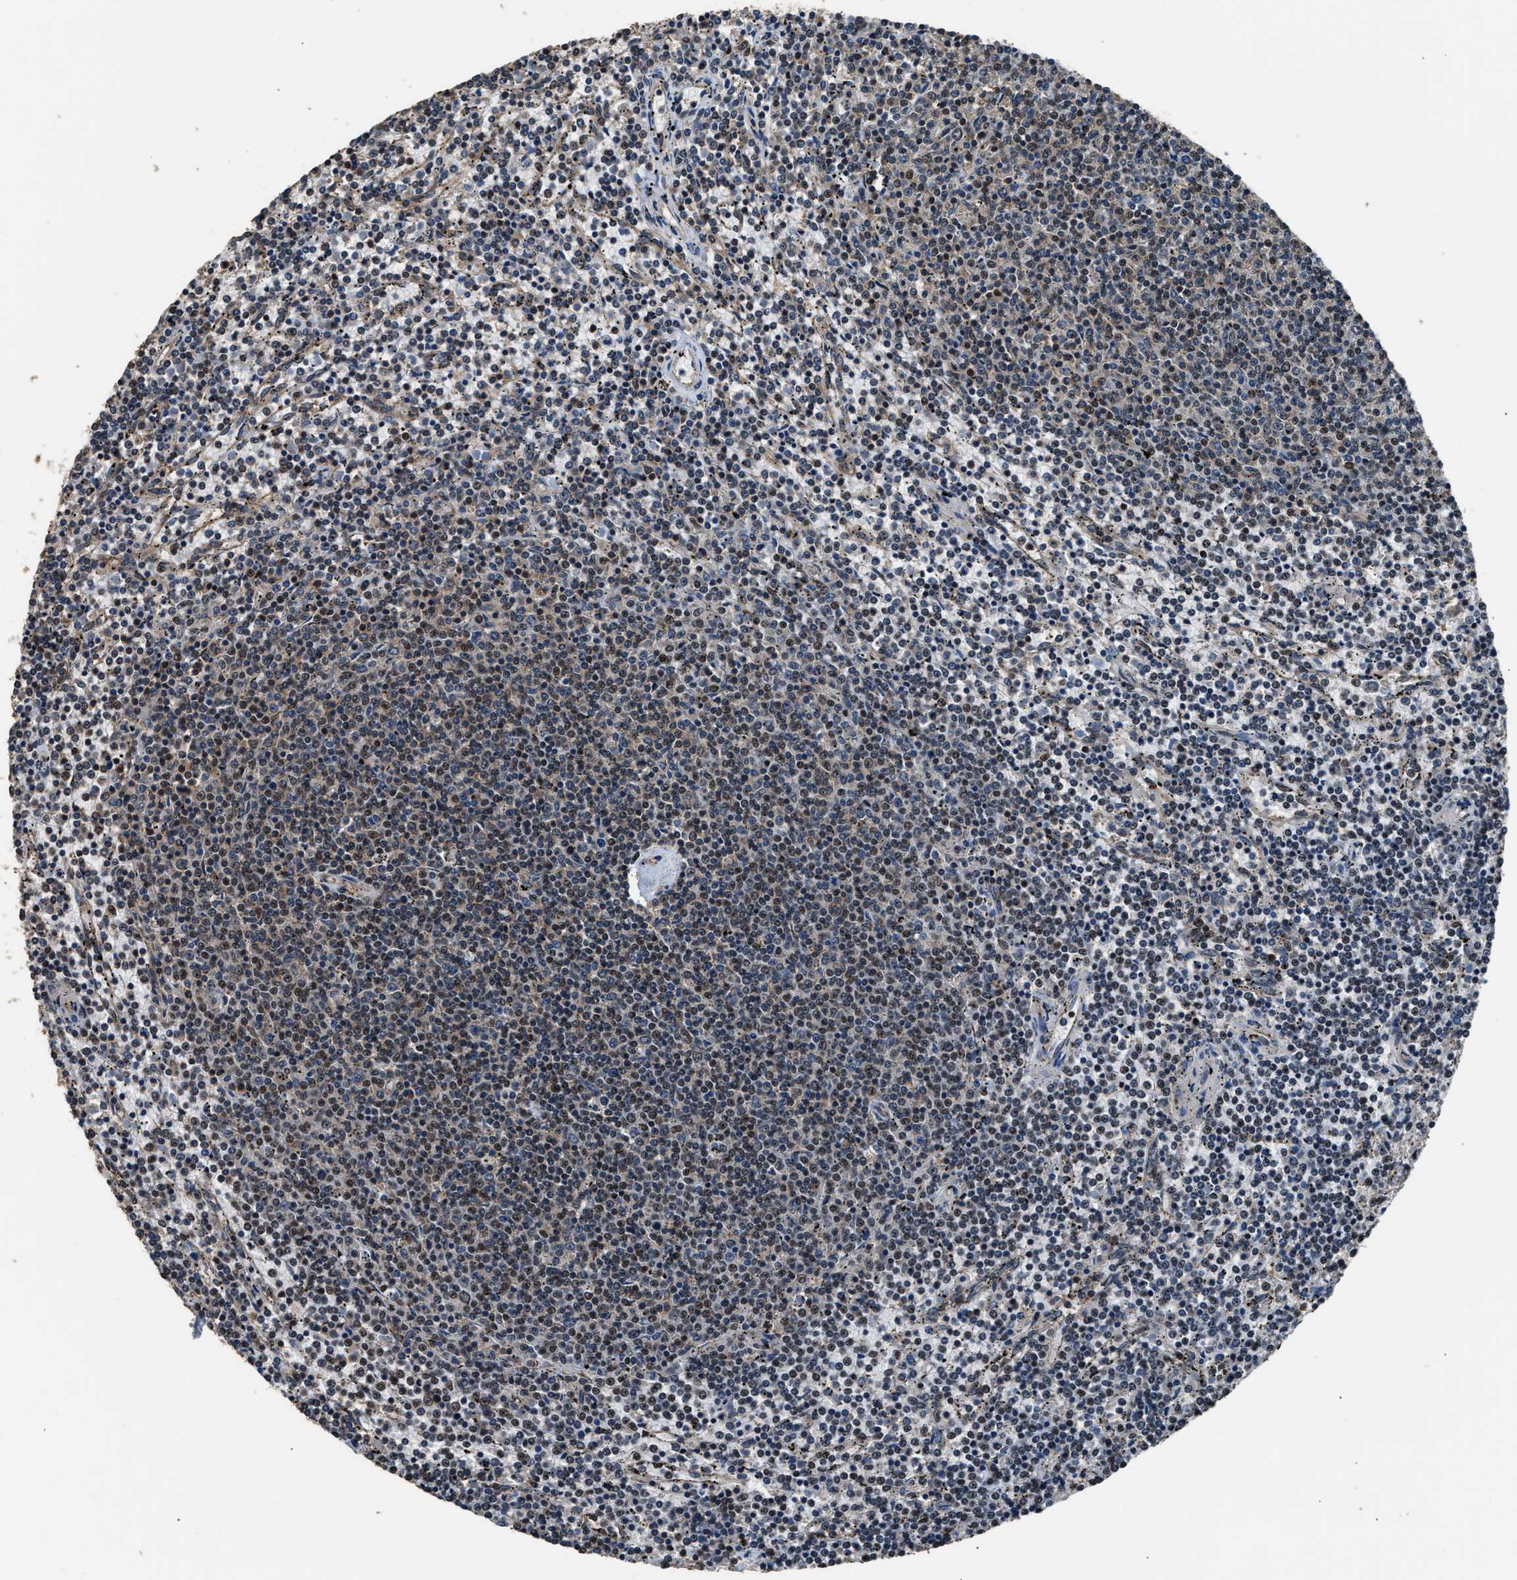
{"staining": {"intensity": "weak", "quantity": "25%-75%", "location": "nuclear"}, "tissue": "lymphoma", "cell_type": "Tumor cells", "image_type": "cancer", "snomed": [{"axis": "morphology", "description": "Malignant lymphoma, non-Hodgkin's type, Low grade"}, {"axis": "topography", "description": "Spleen"}], "caption": "Protein expression analysis of human lymphoma reveals weak nuclear staining in about 25%-75% of tumor cells.", "gene": "DFFA", "patient": {"sex": "female", "age": 50}}